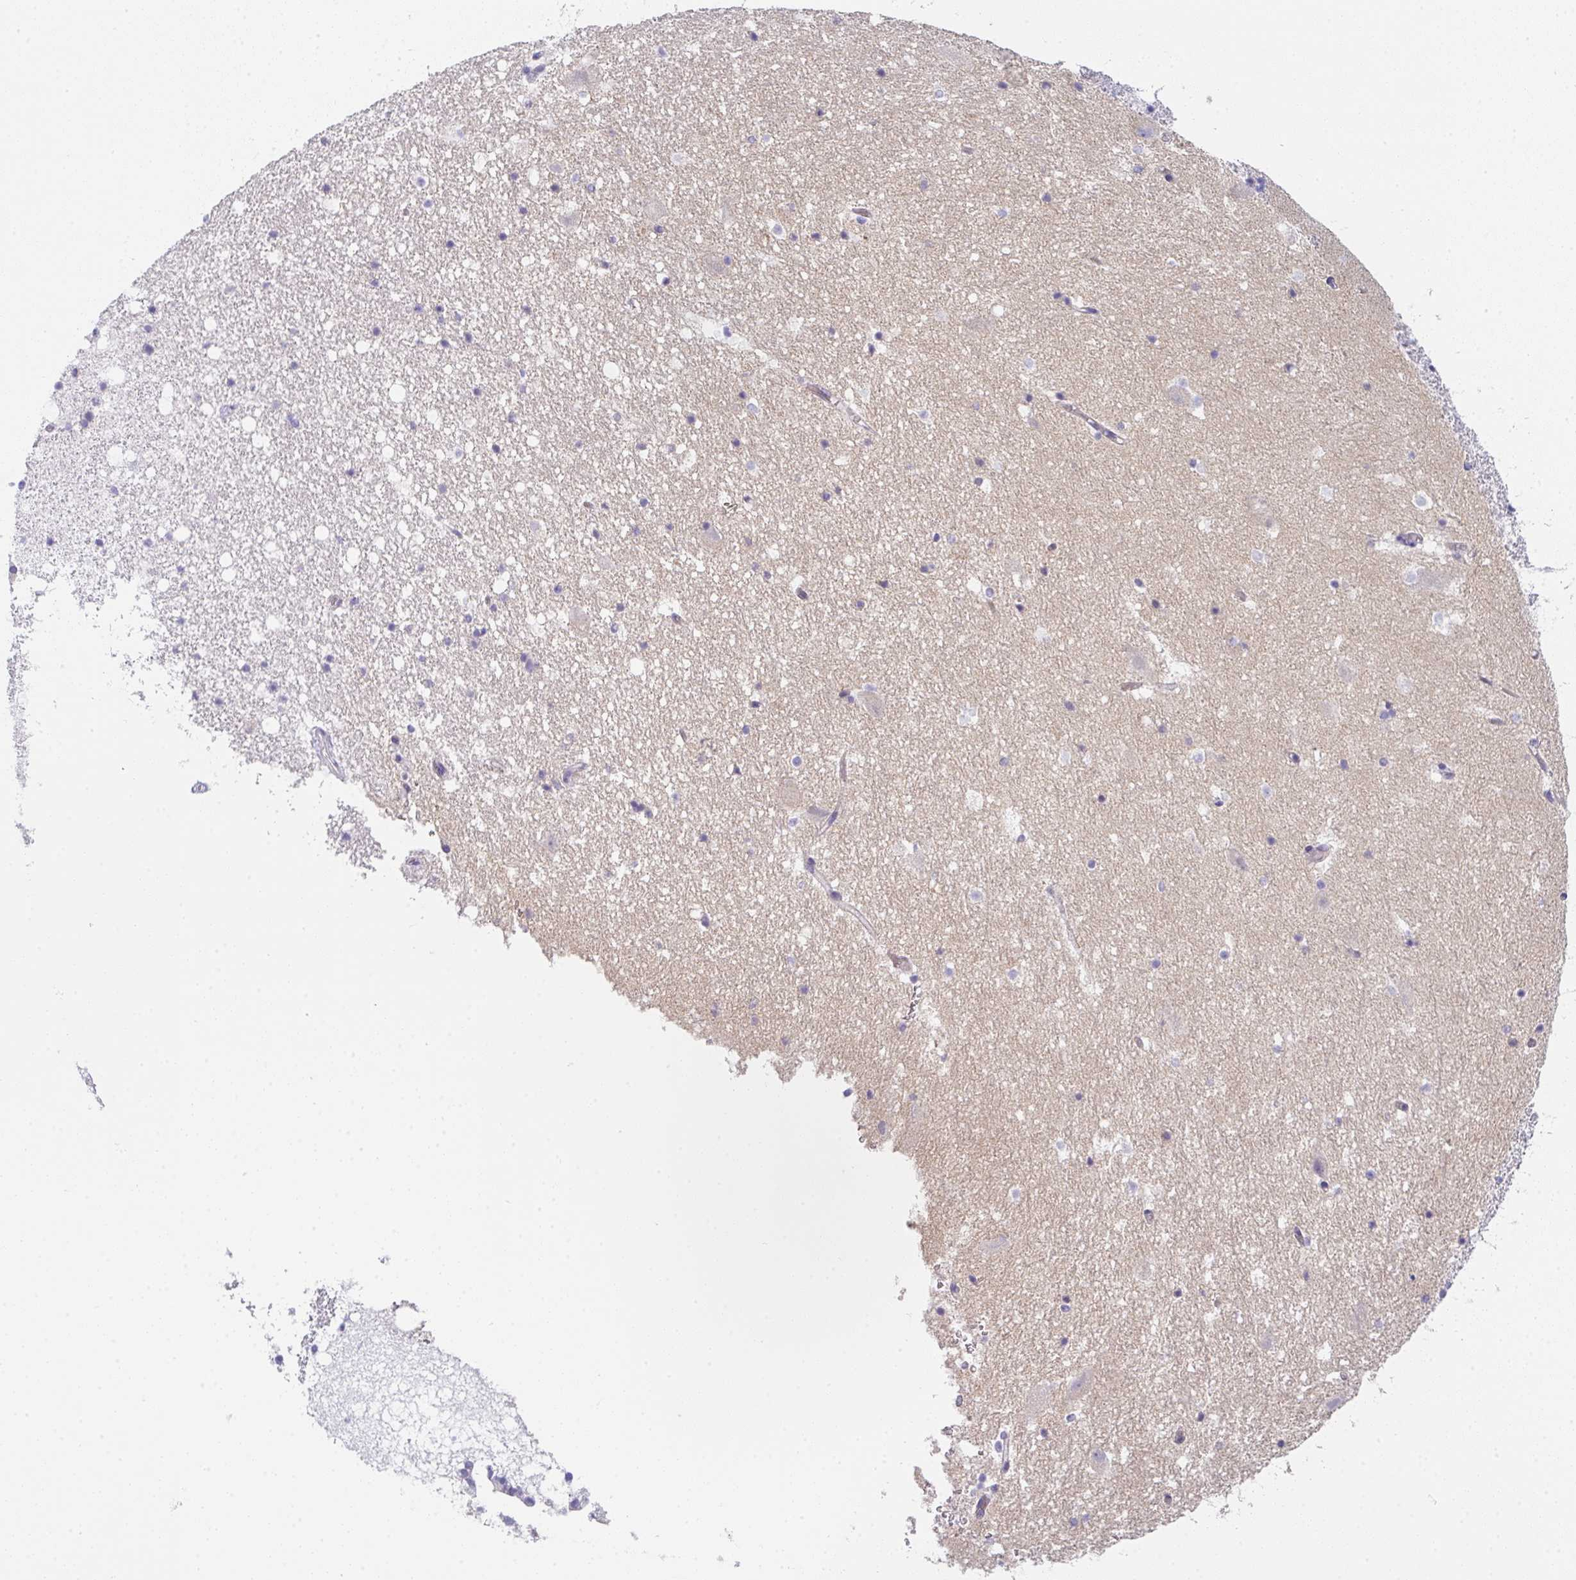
{"staining": {"intensity": "negative", "quantity": "none", "location": "none"}, "tissue": "hippocampus", "cell_type": "Glial cells", "image_type": "normal", "snomed": [{"axis": "morphology", "description": "Normal tissue, NOS"}, {"axis": "topography", "description": "Hippocampus"}], "caption": "Immunohistochemical staining of normal human hippocampus shows no significant positivity in glial cells. (DAB IHC visualized using brightfield microscopy, high magnification).", "gene": "CACNA1S", "patient": {"sex": "female", "age": 42}}